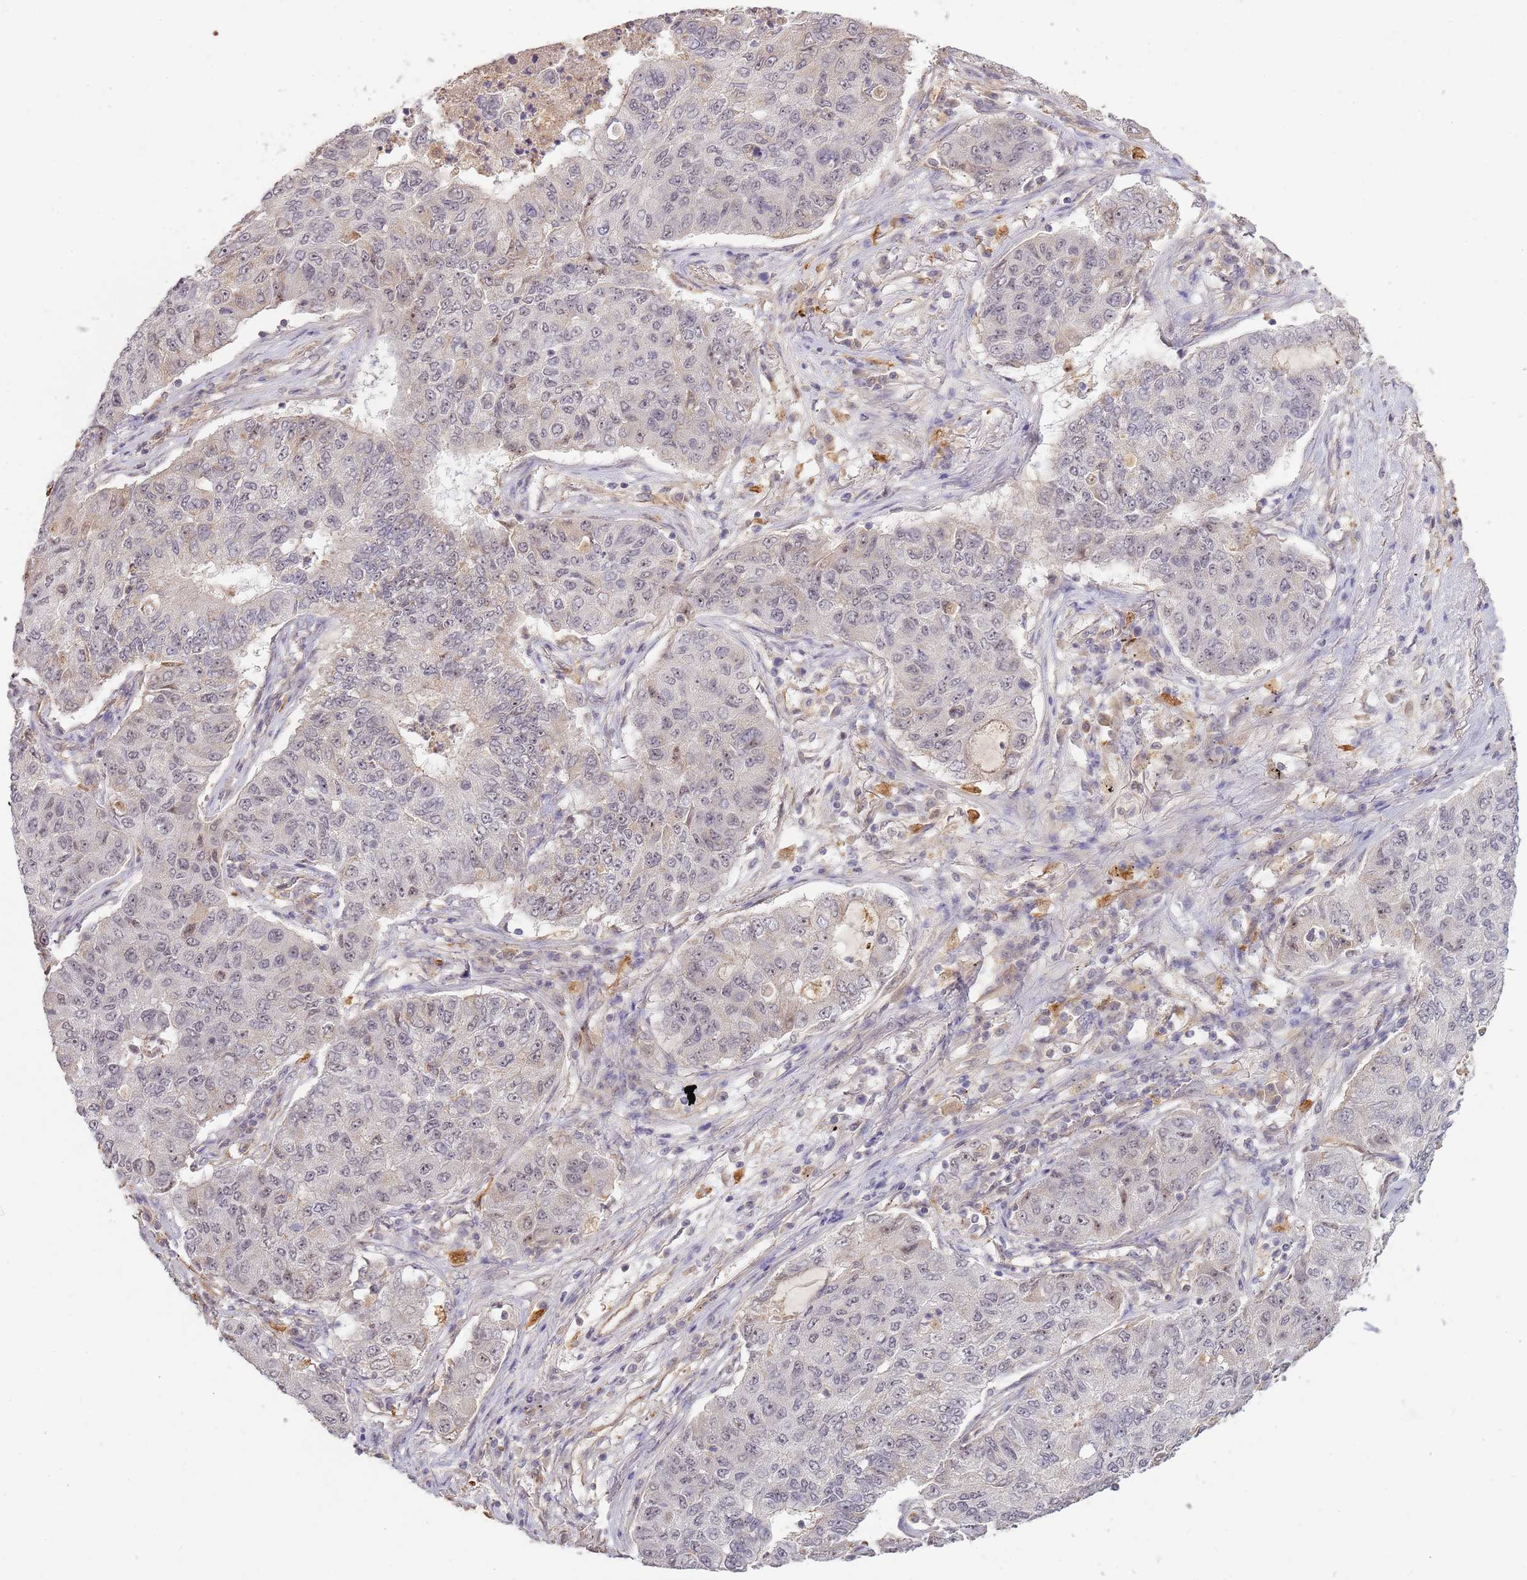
{"staining": {"intensity": "weak", "quantity": "<25%", "location": "nuclear"}, "tissue": "lung cancer", "cell_type": "Tumor cells", "image_type": "cancer", "snomed": [{"axis": "morphology", "description": "Squamous cell carcinoma, NOS"}, {"axis": "topography", "description": "Lung"}], "caption": "Immunohistochemistry (IHC) photomicrograph of neoplastic tissue: lung squamous cell carcinoma stained with DAB (3,3'-diaminobenzidine) shows no significant protein positivity in tumor cells.", "gene": "SURF2", "patient": {"sex": "male", "age": 74}}